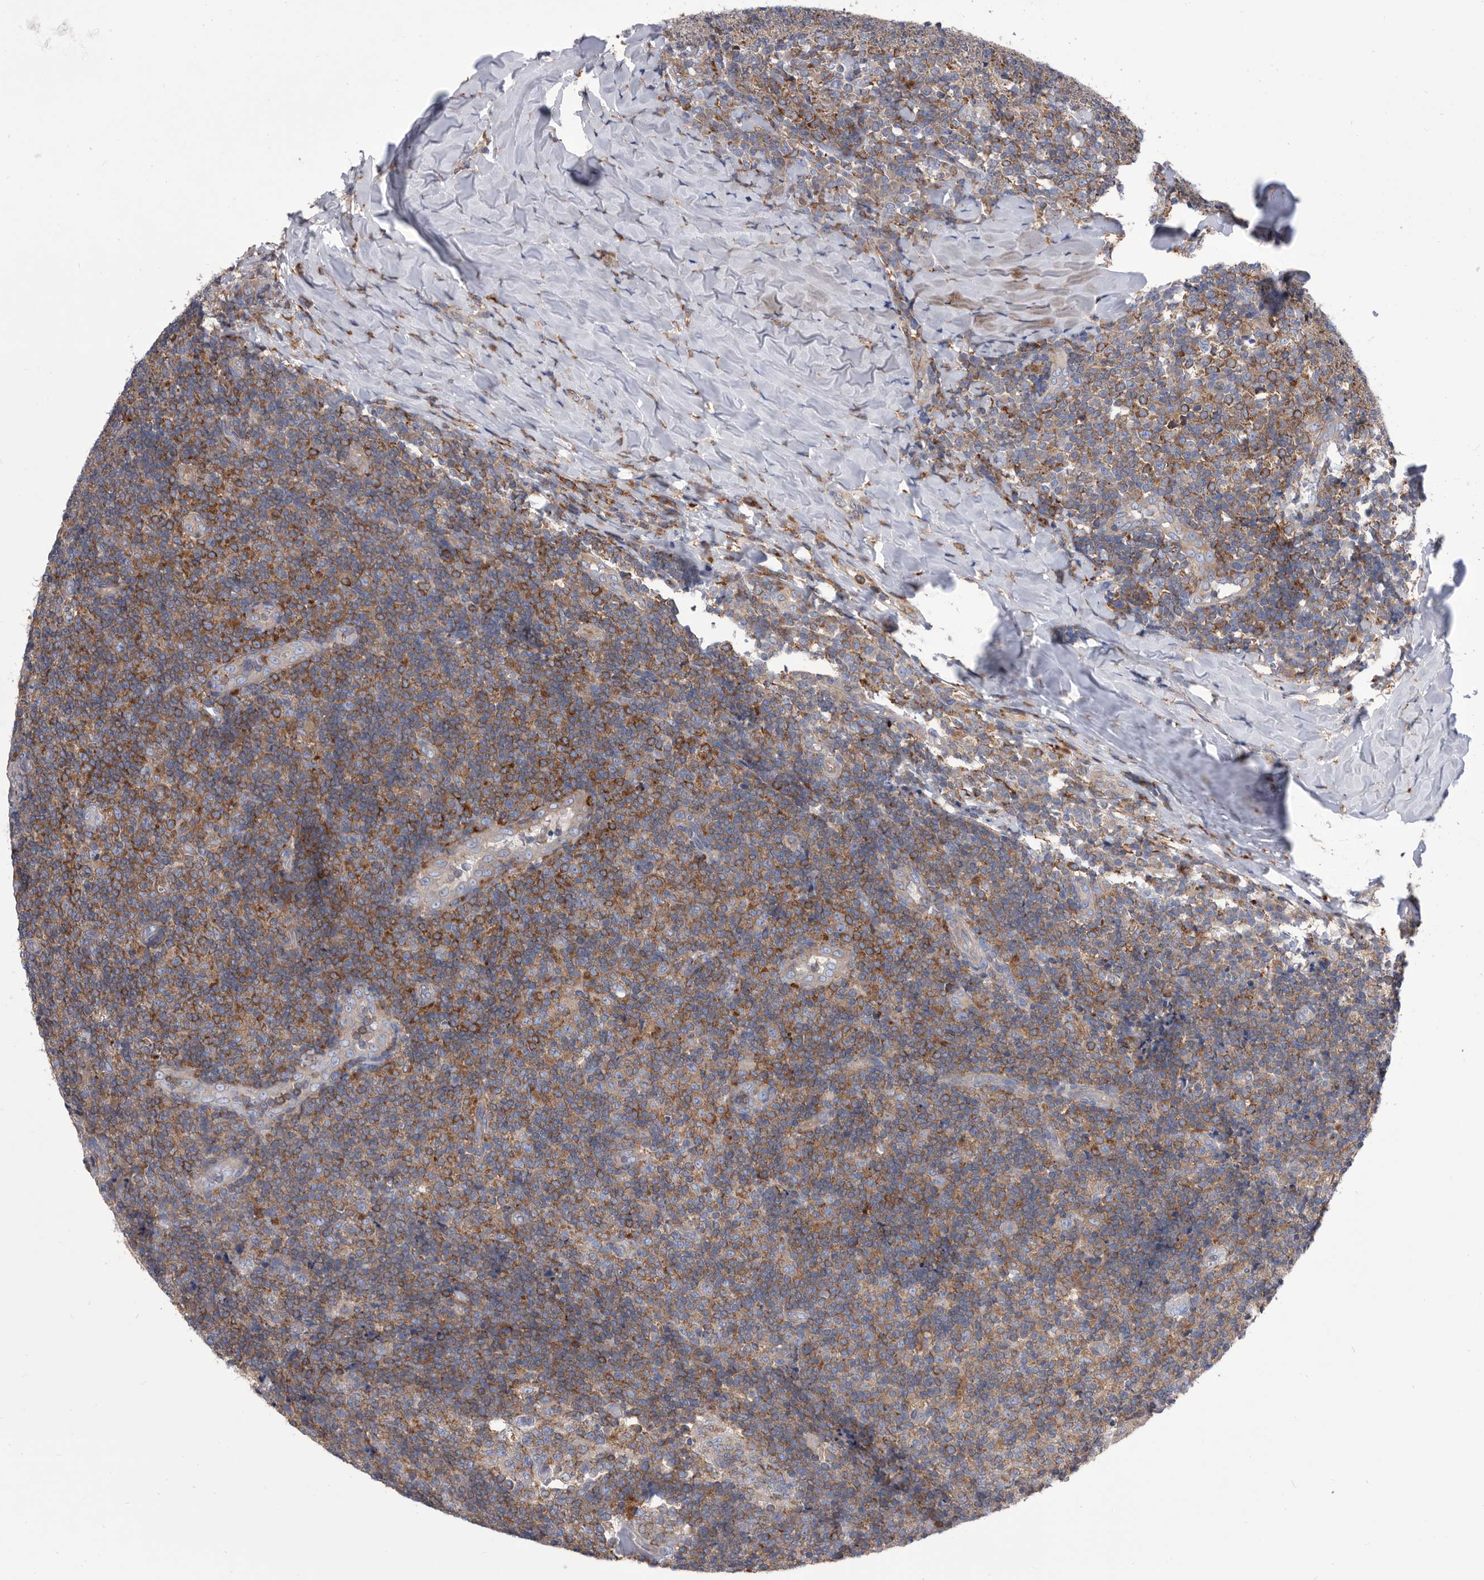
{"staining": {"intensity": "moderate", "quantity": "25%-75%", "location": "cytoplasmic/membranous"}, "tissue": "tonsil", "cell_type": "Germinal center cells", "image_type": "normal", "snomed": [{"axis": "morphology", "description": "Normal tissue, NOS"}, {"axis": "topography", "description": "Tonsil"}], "caption": "Immunohistochemistry (IHC) of unremarkable human tonsil exhibits medium levels of moderate cytoplasmic/membranous expression in about 25%-75% of germinal center cells.", "gene": "SMG7", "patient": {"sex": "female", "age": 19}}